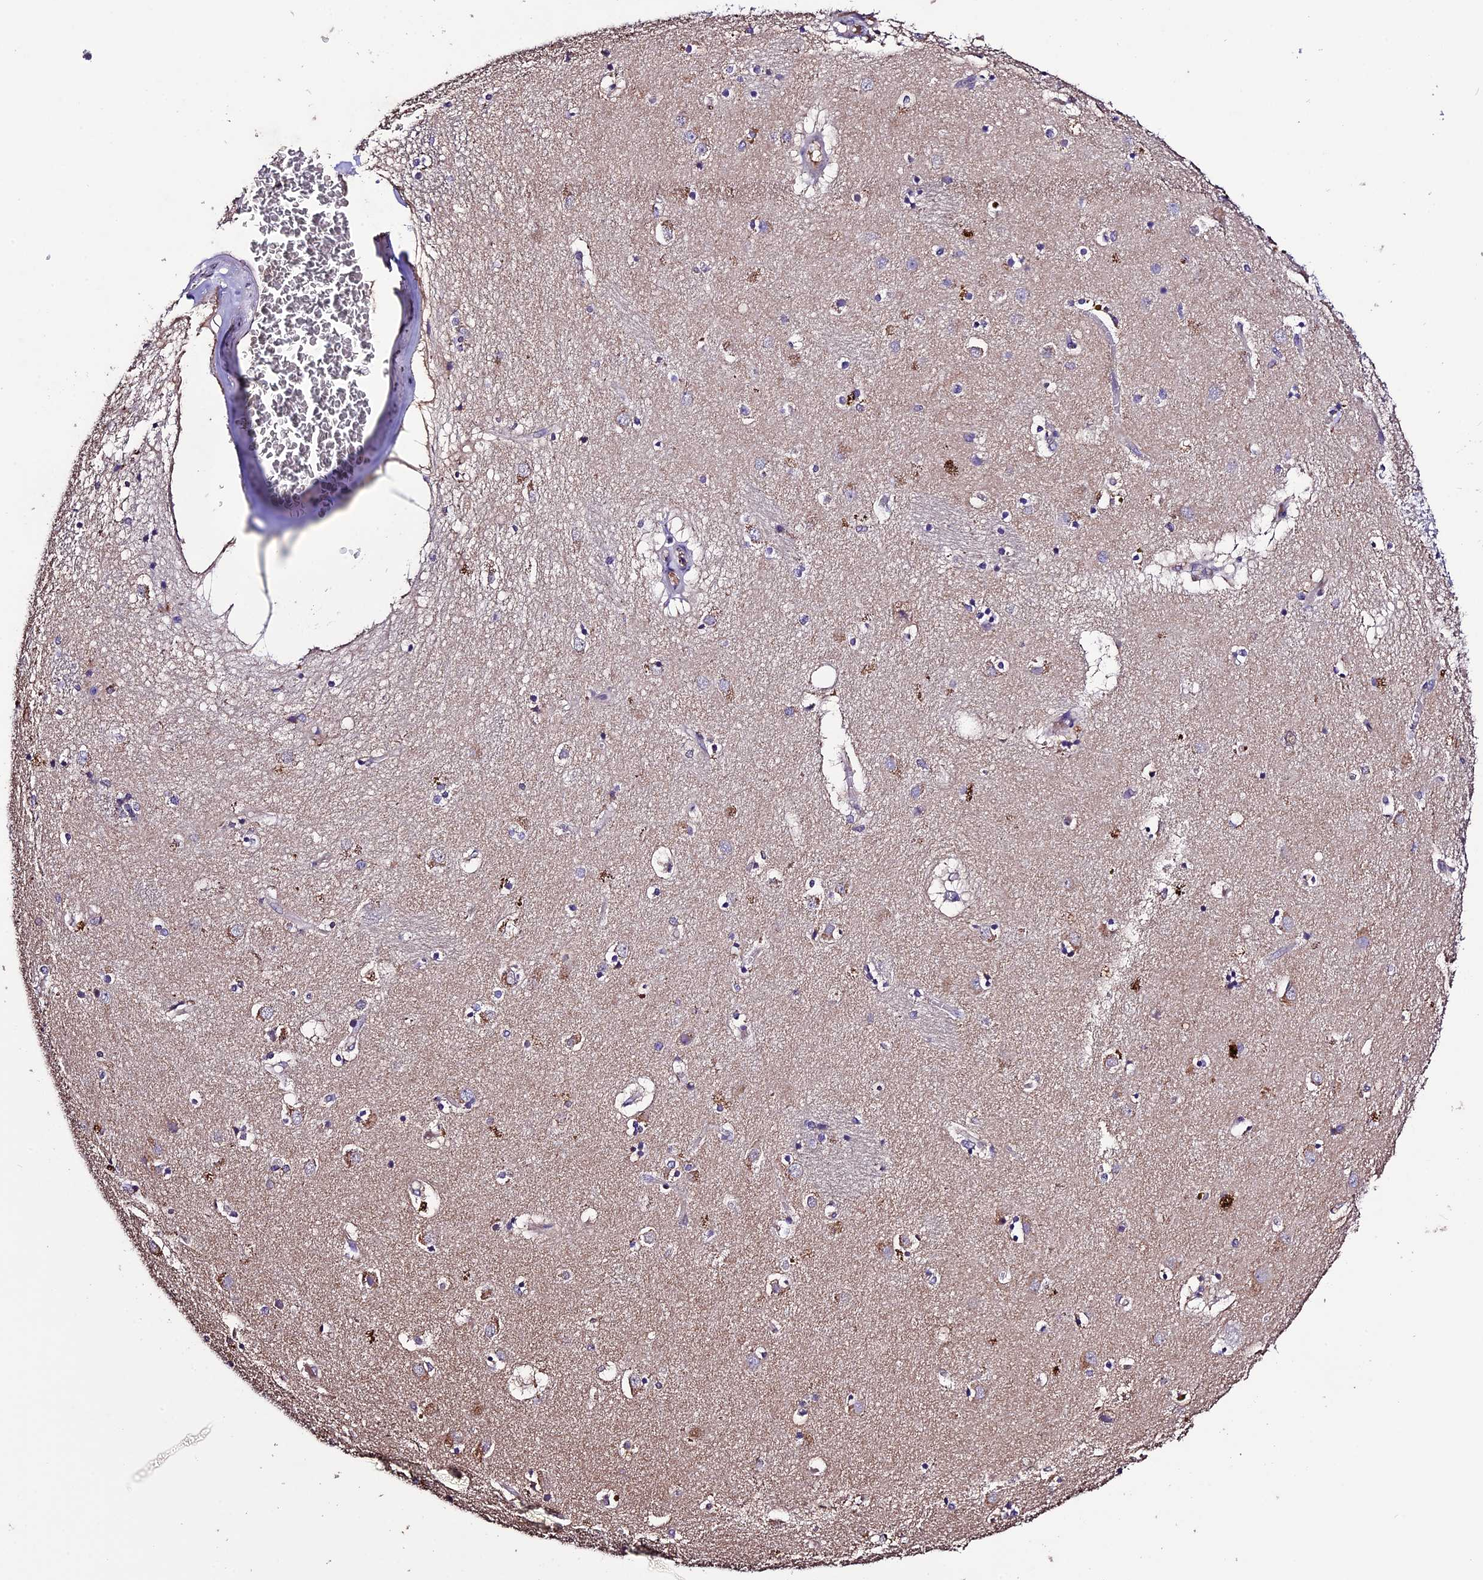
{"staining": {"intensity": "negative", "quantity": "none", "location": "none"}, "tissue": "caudate", "cell_type": "Glial cells", "image_type": "normal", "snomed": [{"axis": "morphology", "description": "Normal tissue, NOS"}, {"axis": "topography", "description": "Lateral ventricle wall"}], "caption": "Caudate stained for a protein using immunohistochemistry (IHC) displays no expression glial cells.", "gene": "DIS3L", "patient": {"sex": "male", "age": 70}}